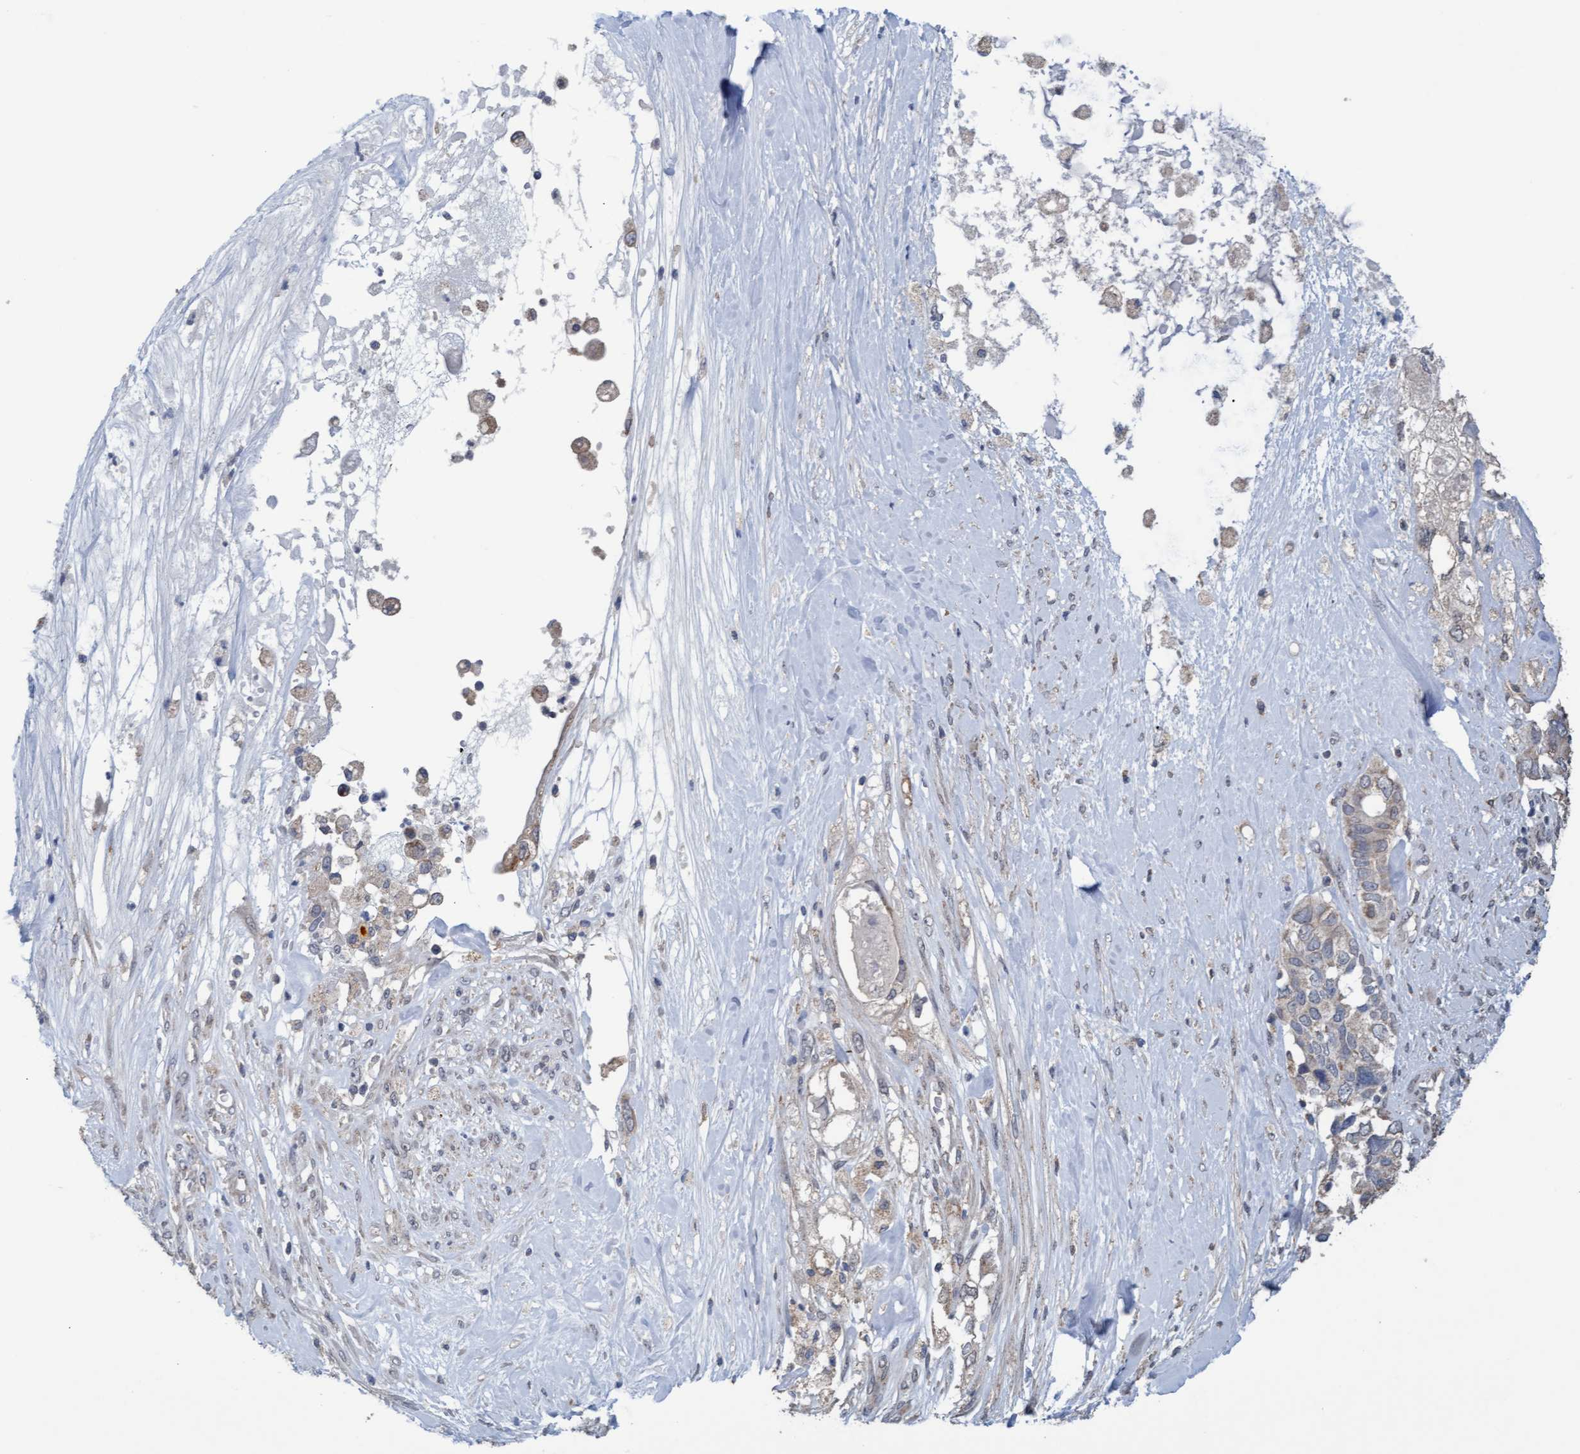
{"staining": {"intensity": "weak", "quantity": ">75%", "location": "cytoplasmic/membranous"}, "tissue": "pancreatic cancer", "cell_type": "Tumor cells", "image_type": "cancer", "snomed": [{"axis": "morphology", "description": "Adenocarcinoma, NOS"}, {"axis": "topography", "description": "Pancreas"}], "caption": "Brown immunohistochemical staining in human pancreatic cancer demonstrates weak cytoplasmic/membranous expression in about >75% of tumor cells. (IHC, brightfield microscopy, high magnification).", "gene": "MGLL", "patient": {"sex": "female", "age": 56}}